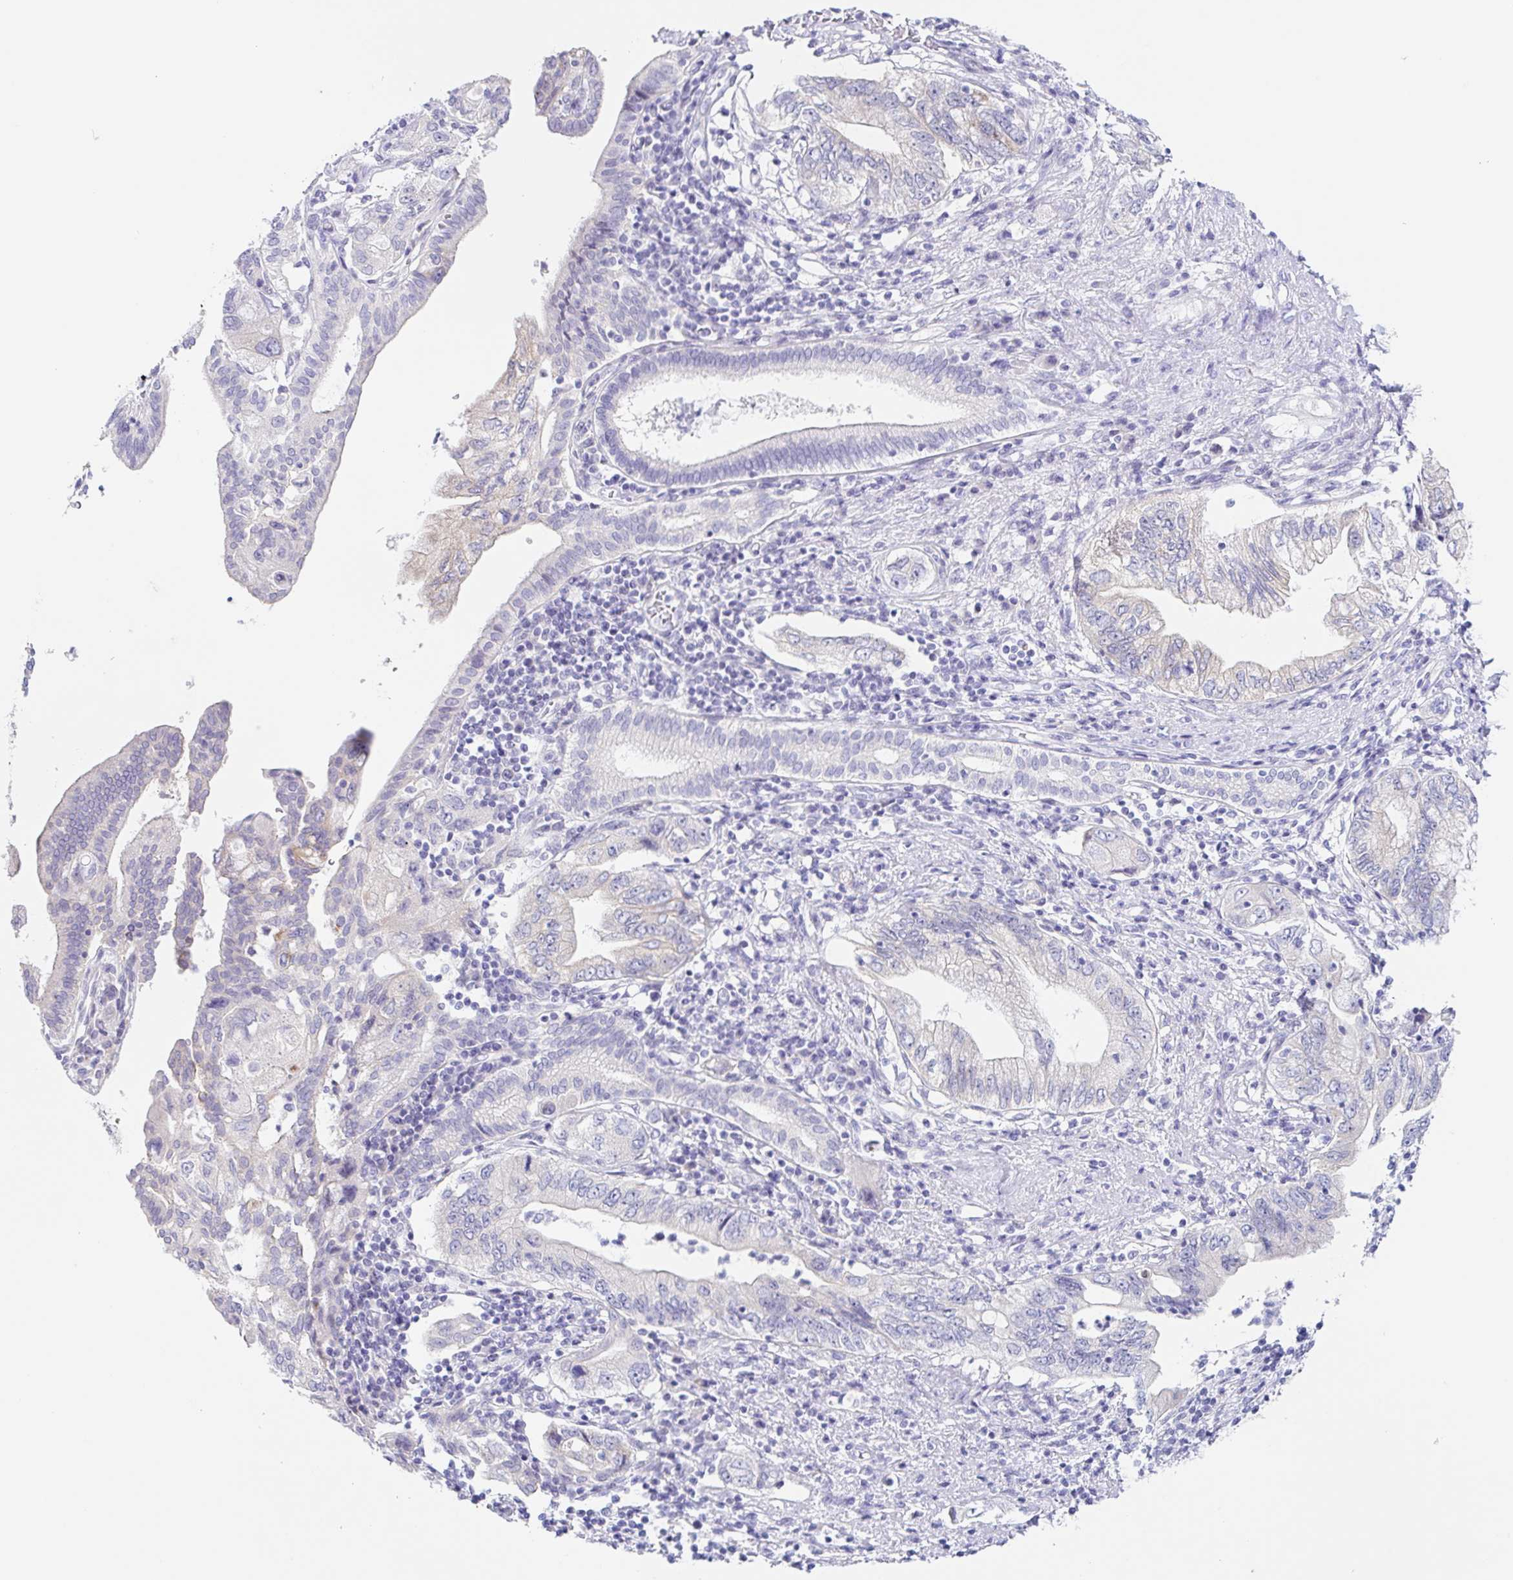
{"staining": {"intensity": "negative", "quantity": "none", "location": "none"}, "tissue": "pancreatic cancer", "cell_type": "Tumor cells", "image_type": "cancer", "snomed": [{"axis": "morphology", "description": "Adenocarcinoma, NOS"}, {"axis": "topography", "description": "Pancreas"}], "caption": "Protein analysis of adenocarcinoma (pancreatic) reveals no significant expression in tumor cells. (DAB IHC with hematoxylin counter stain).", "gene": "DCAF17", "patient": {"sex": "female", "age": 73}}